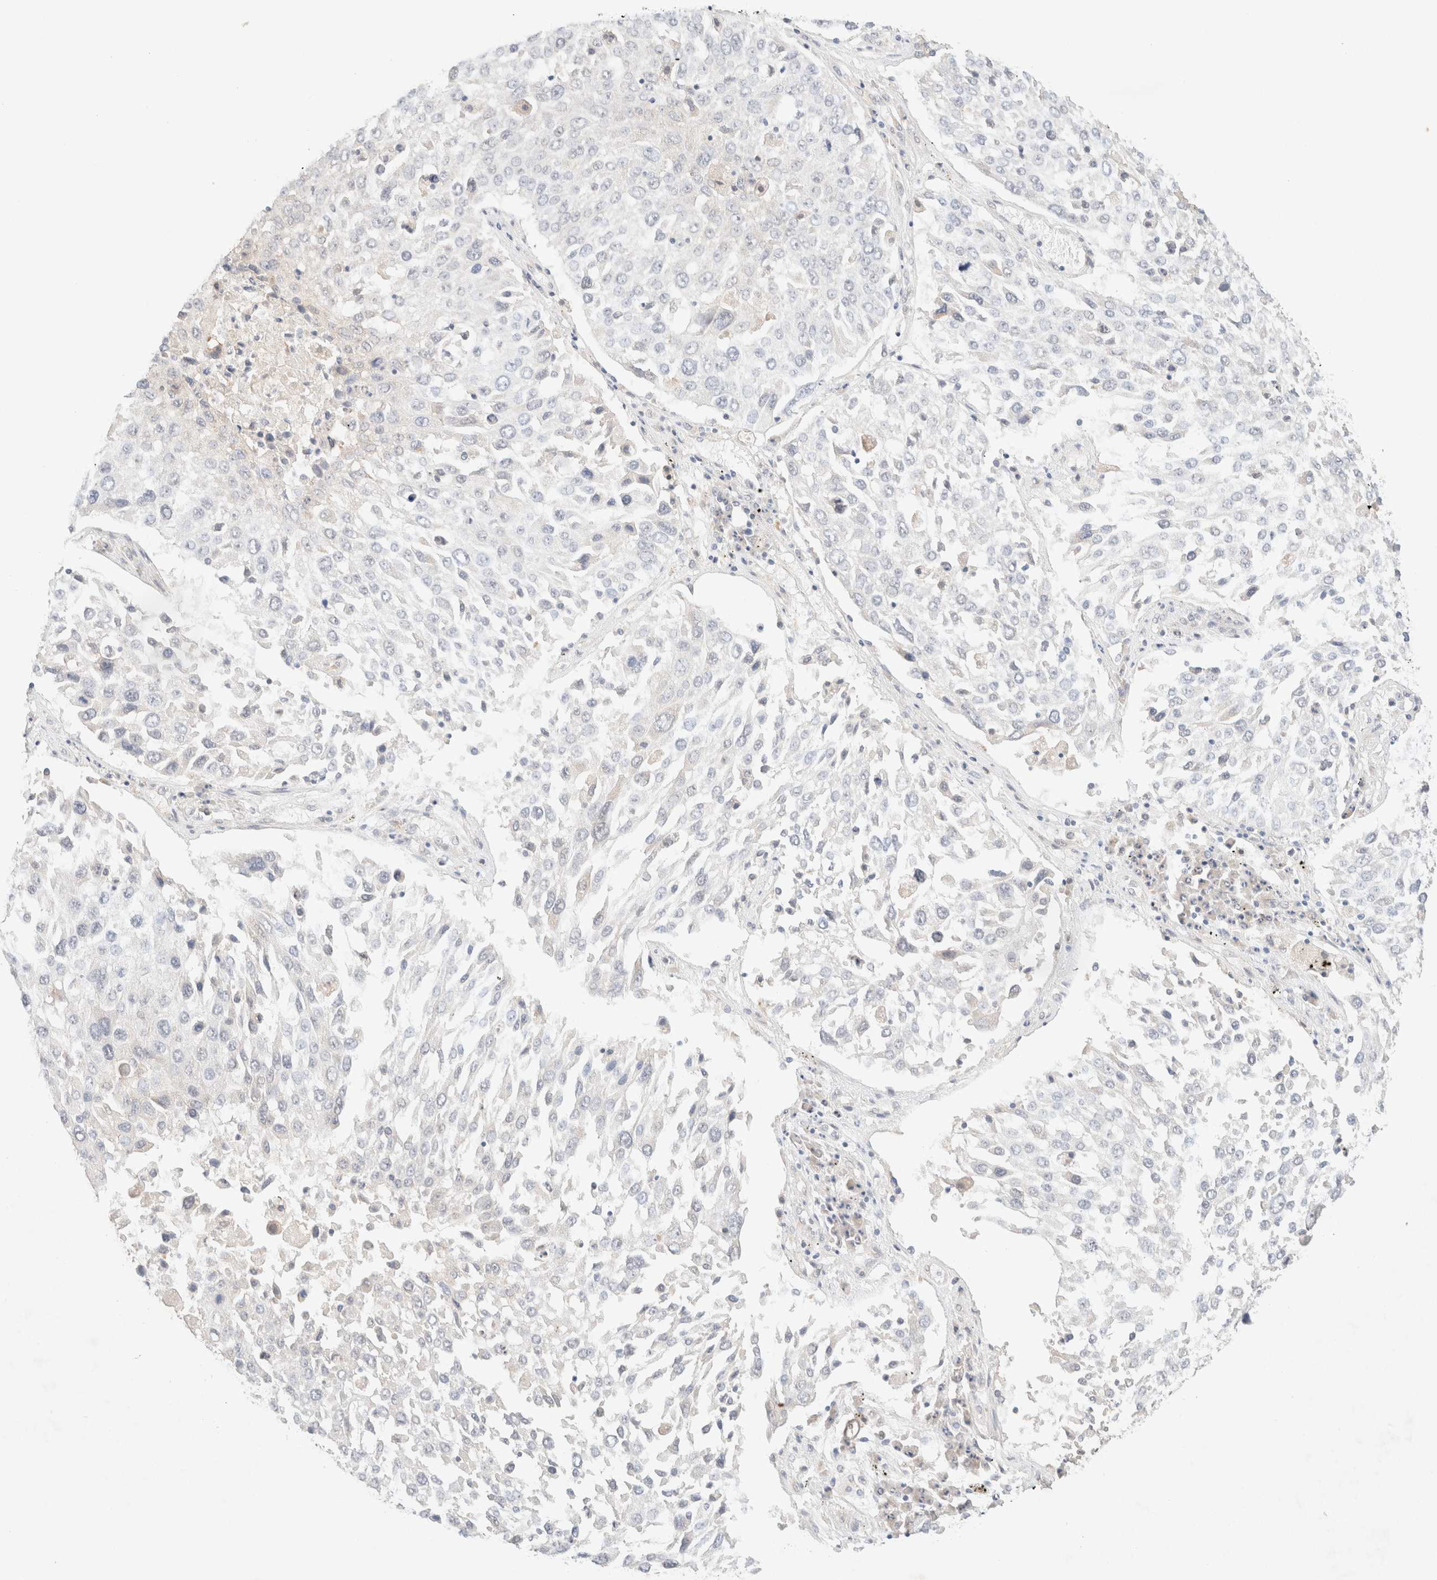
{"staining": {"intensity": "negative", "quantity": "none", "location": "none"}, "tissue": "lung cancer", "cell_type": "Tumor cells", "image_type": "cancer", "snomed": [{"axis": "morphology", "description": "Squamous cell carcinoma, NOS"}, {"axis": "topography", "description": "Lung"}], "caption": "There is no significant positivity in tumor cells of lung cancer. (DAB (3,3'-diaminobenzidine) immunohistochemistry (IHC) with hematoxylin counter stain).", "gene": "SNTB1", "patient": {"sex": "male", "age": 65}}